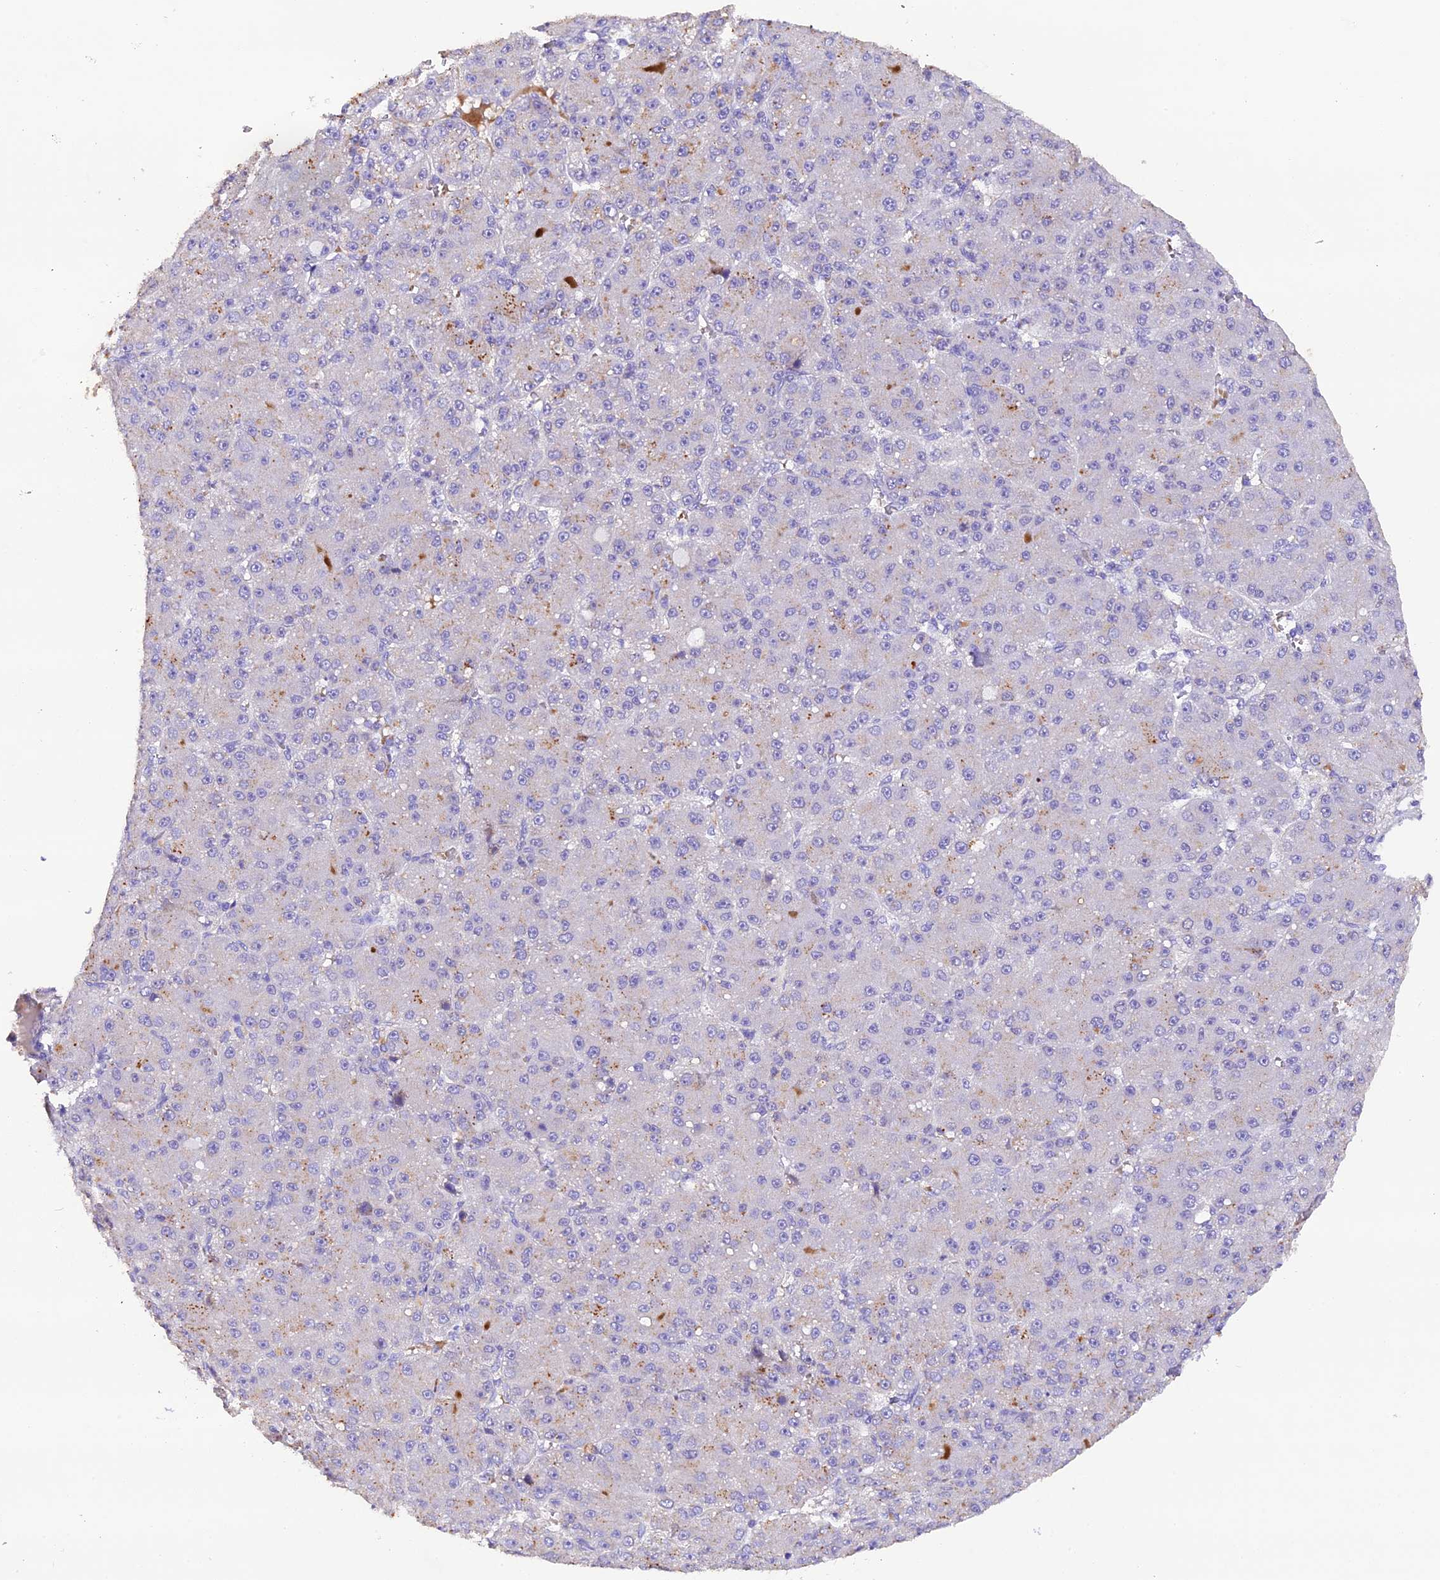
{"staining": {"intensity": "negative", "quantity": "none", "location": "none"}, "tissue": "liver cancer", "cell_type": "Tumor cells", "image_type": "cancer", "snomed": [{"axis": "morphology", "description": "Carcinoma, Hepatocellular, NOS"}, {"axis": "topography", "description": "Liver"}], "caption": "Immunohistochemical staining of human liver hepatocellular carcinoma exhibits no significant positivity in tumor cells. (Brightfield microscopy of DAB immunohistochemistry (IHC) at high magnification).", "gene": "MEX3B", "patient": {"sex": "male", "age": 67}}